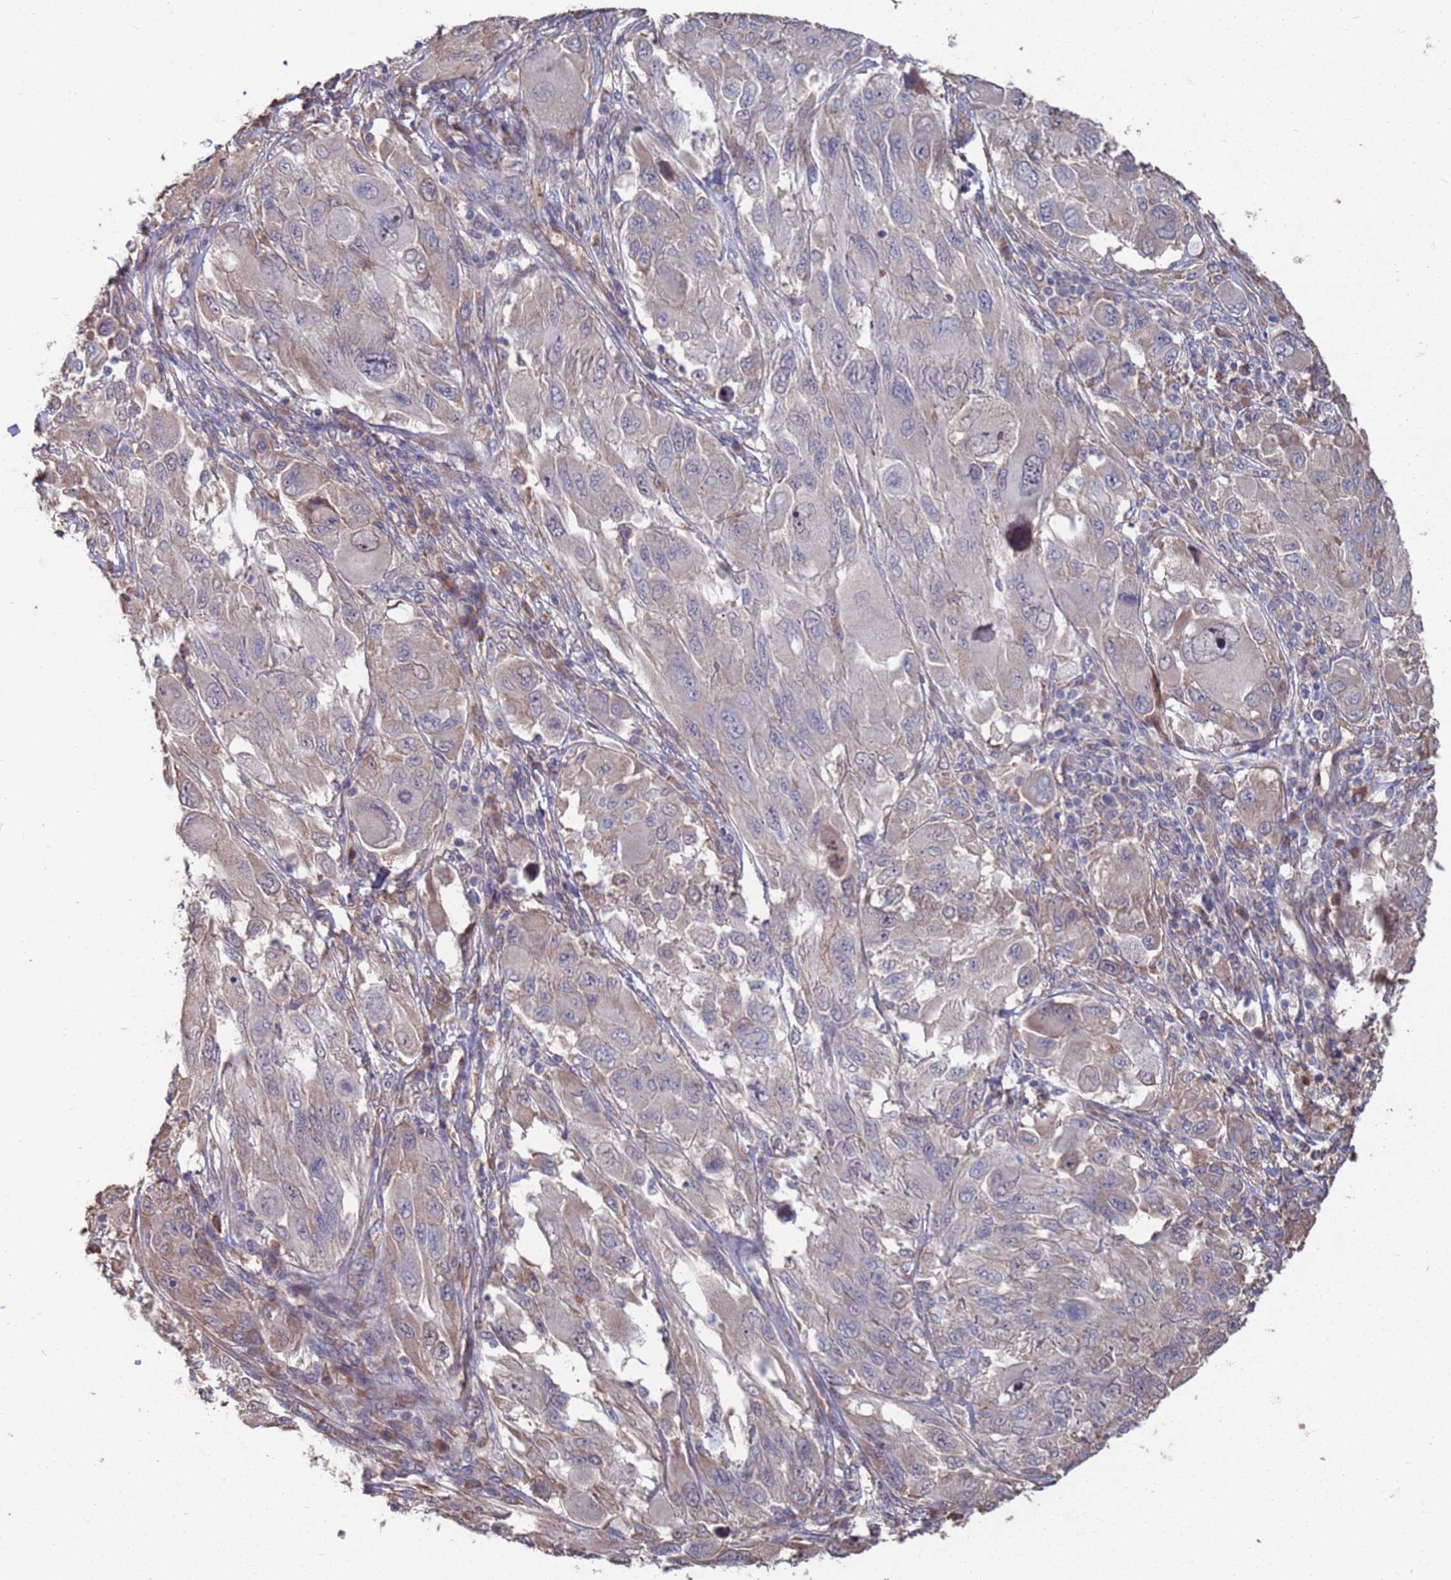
{"staining": {"intensity": "weak", "quantity": "<25%", "location": "cytoplasmic/membranous"}, "tissue": "melanoma", "cell_type": "Tumor cells", "image_type": "cancer", "snomed": [{"axis": "morphology", "description": "Malignant melanoma, NOS"}, {"axis": "topography", "description": "Skin"}], "caption": "Immunohistochemistry (IHC) of human malignant melanoma shows no expression in tumor cells.", "gene": "CFAP119", "patient": {"sex": "female", "age": 91}}